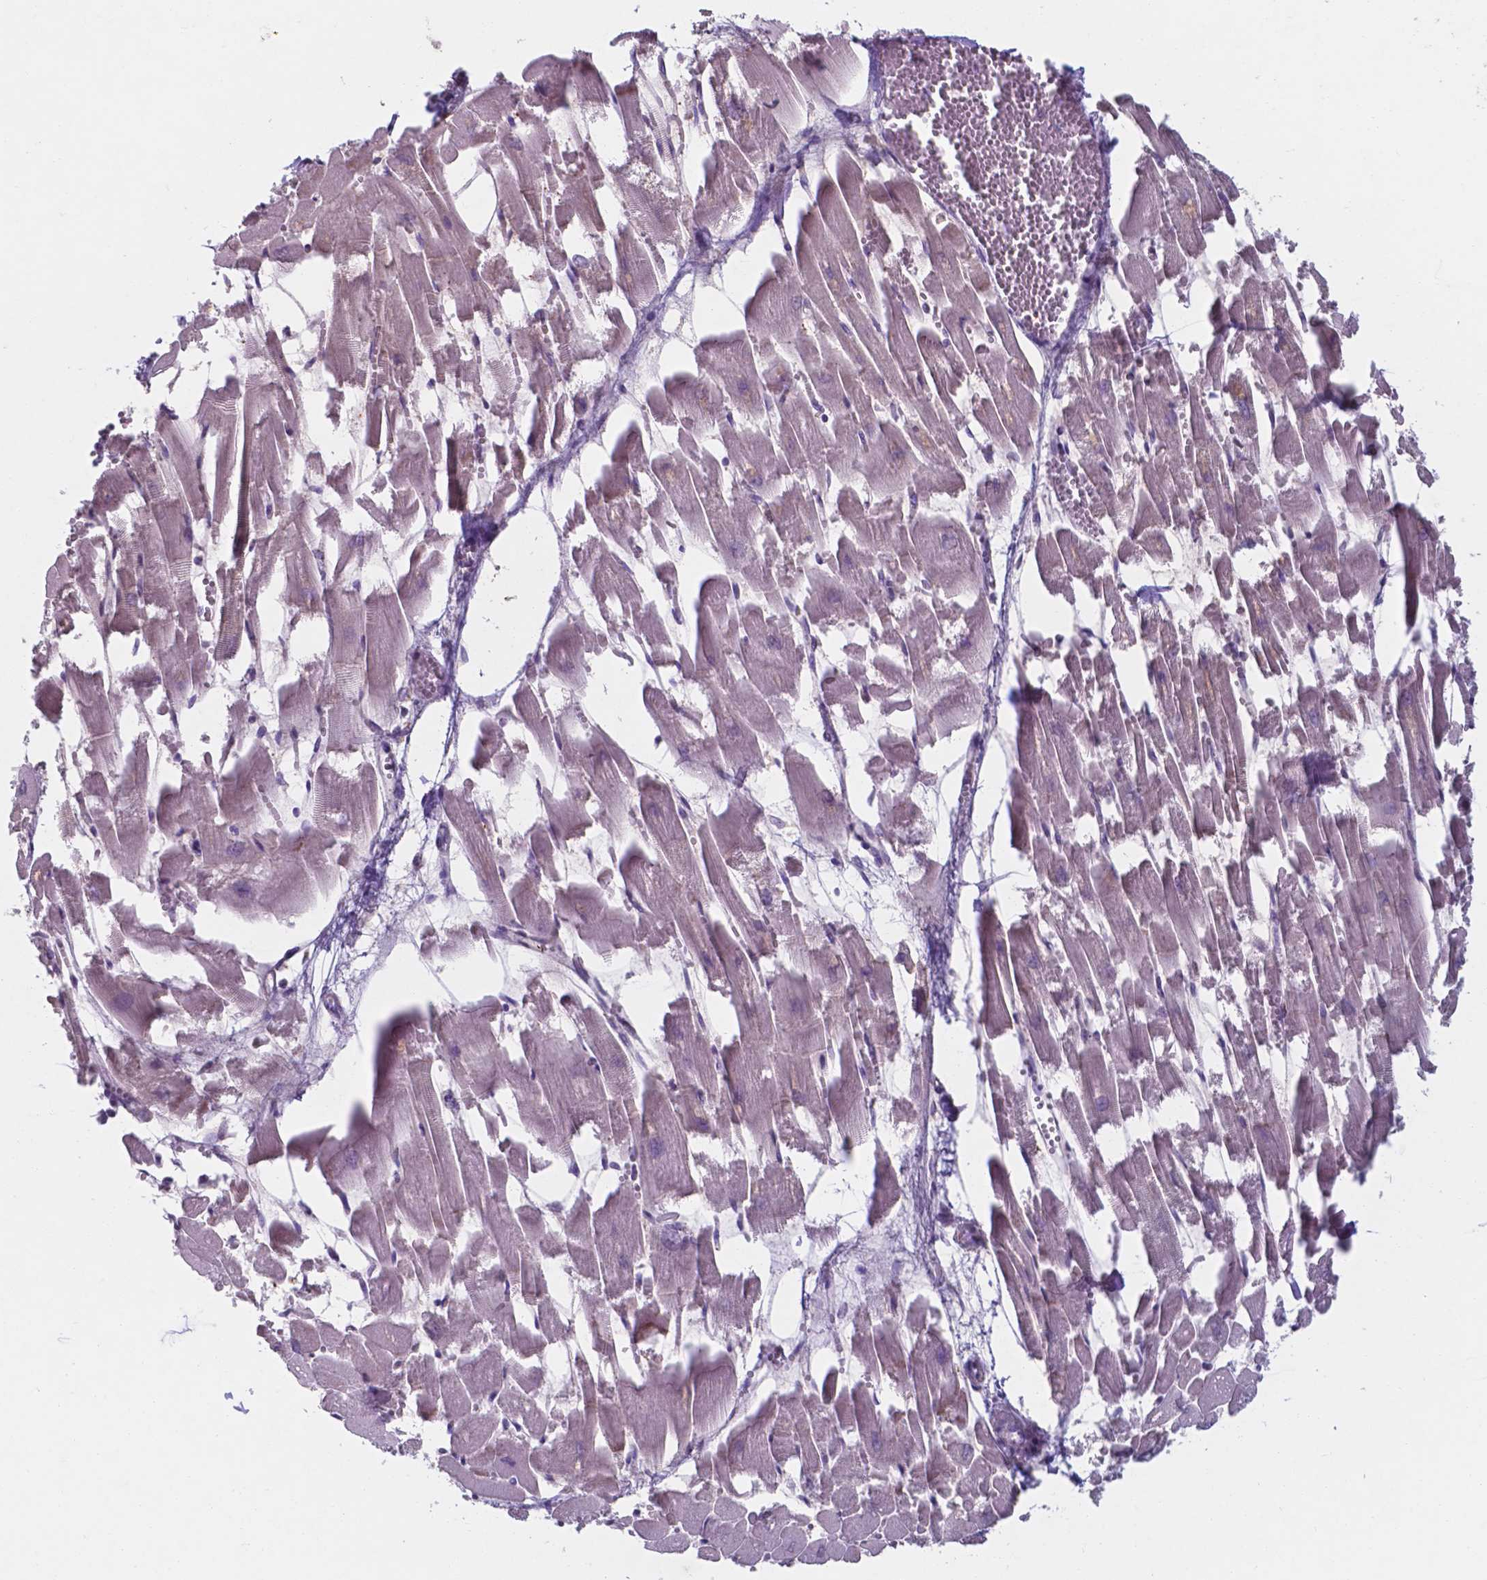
{"staining": {"intensity": "negative", "quantity": "none", "location": "none"}, "tissue": "heart muscle", "cell_type": "Cardiomyocytes", "image_type": "normal", "snomed": [{"axis": "morphology", "description": "Normal tissue, NOS"}, {"axis": "topography", "description": "Heart"}], "caption": "Protein analysis of benign heart muscle shows no significant expression in cardiomyocytes.", "gene": "UBE2E2", "patient": {"sex": "female", "age": 52}}